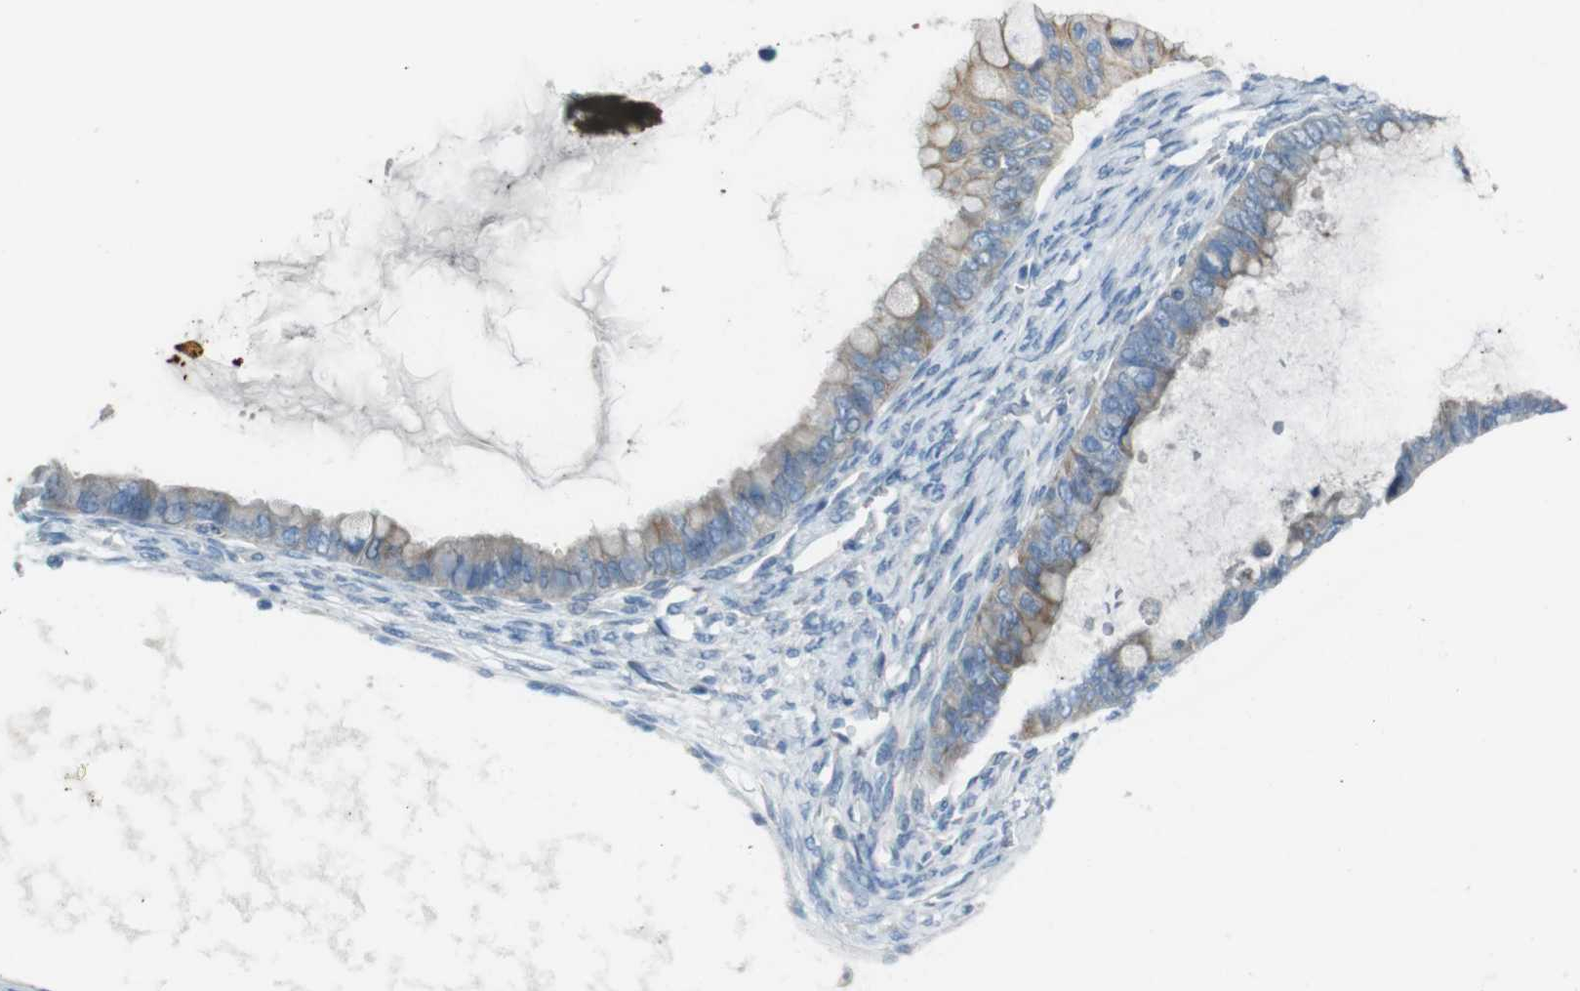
{"staining": {"intensity": "negative", "quantity": "none", "location": "none"}, "tissue": "ovarian cancer", "cell_type": "Tumor cells", "image_type": "cancer", "snomed": [{"axis": "morphology", "description": "Cystadenocarcinoma, mucinous, NOS"}, {"axis": "topography", "description": "Ovary"}], "caption": "Human mucinous cystadenocarcinoma (ovarian) stained for a protein using IHC exhibits no expression in tumor cells.", "gene": "ENTPD7", "patient": {"sex": "female", "age": 80}}